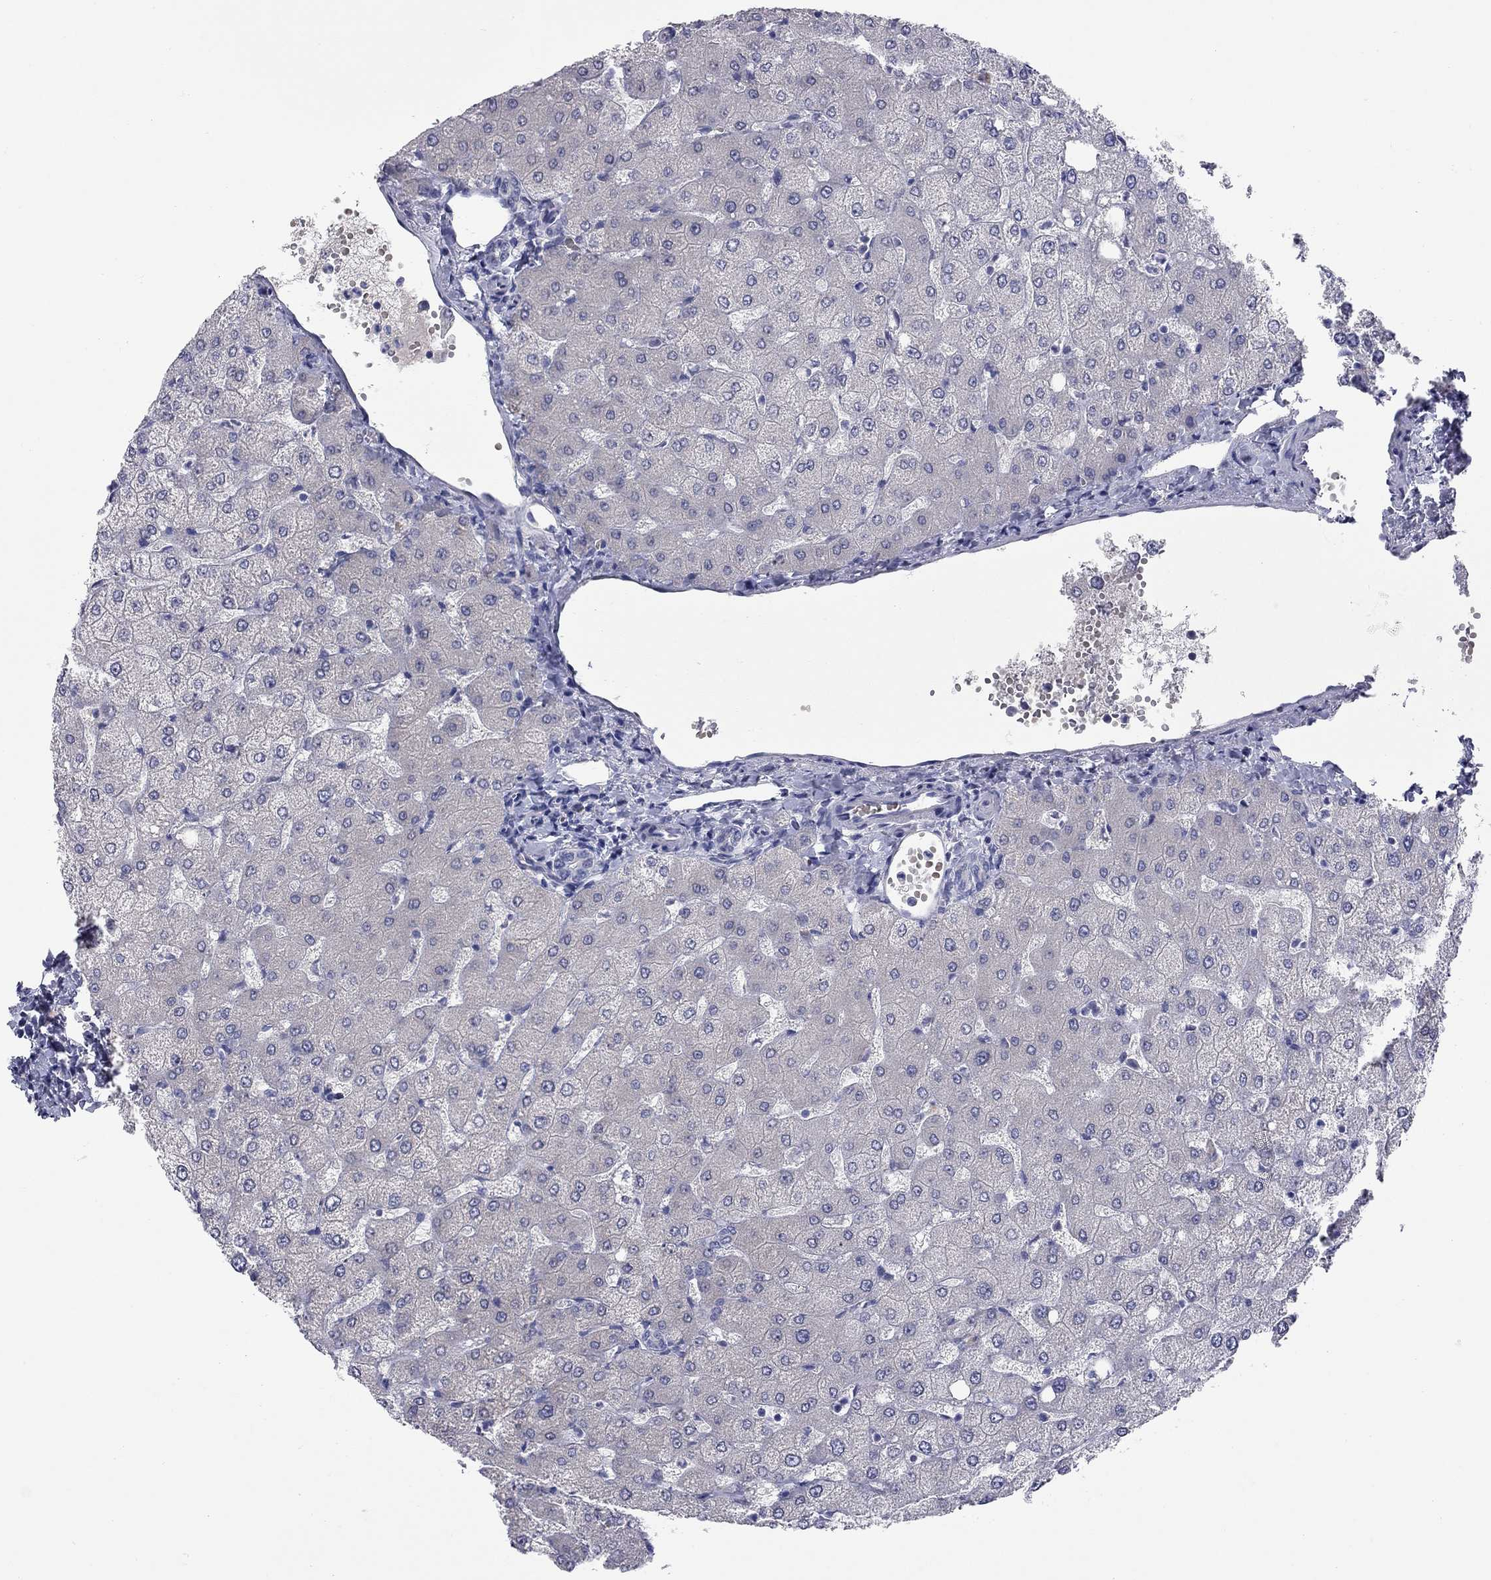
{"staining": {"intensity": "negative", "quantity": "none", "location": "none"}, "tissue": "liver", "cell_type": "Cholangiocytes", "image_type": "normal", "snomed": [{"axis": "morphology", "description": "Normal tissue, NOS"}, {"axis": "topography", "description": "Liver"}], "caption": "A high-resolution photomicrograph shows immunohistochemistry staining of benign liver, which demonstrates no significant staining in cholangiocytes. (Stains: DAB (3,3'-diaminobenzidine) IHC with hematoxylin counter stain, Microscopy: brightfield microscopy at high magnification).", "gene": "UNC119B", "patient": {"sex": "female", "age": 54}}